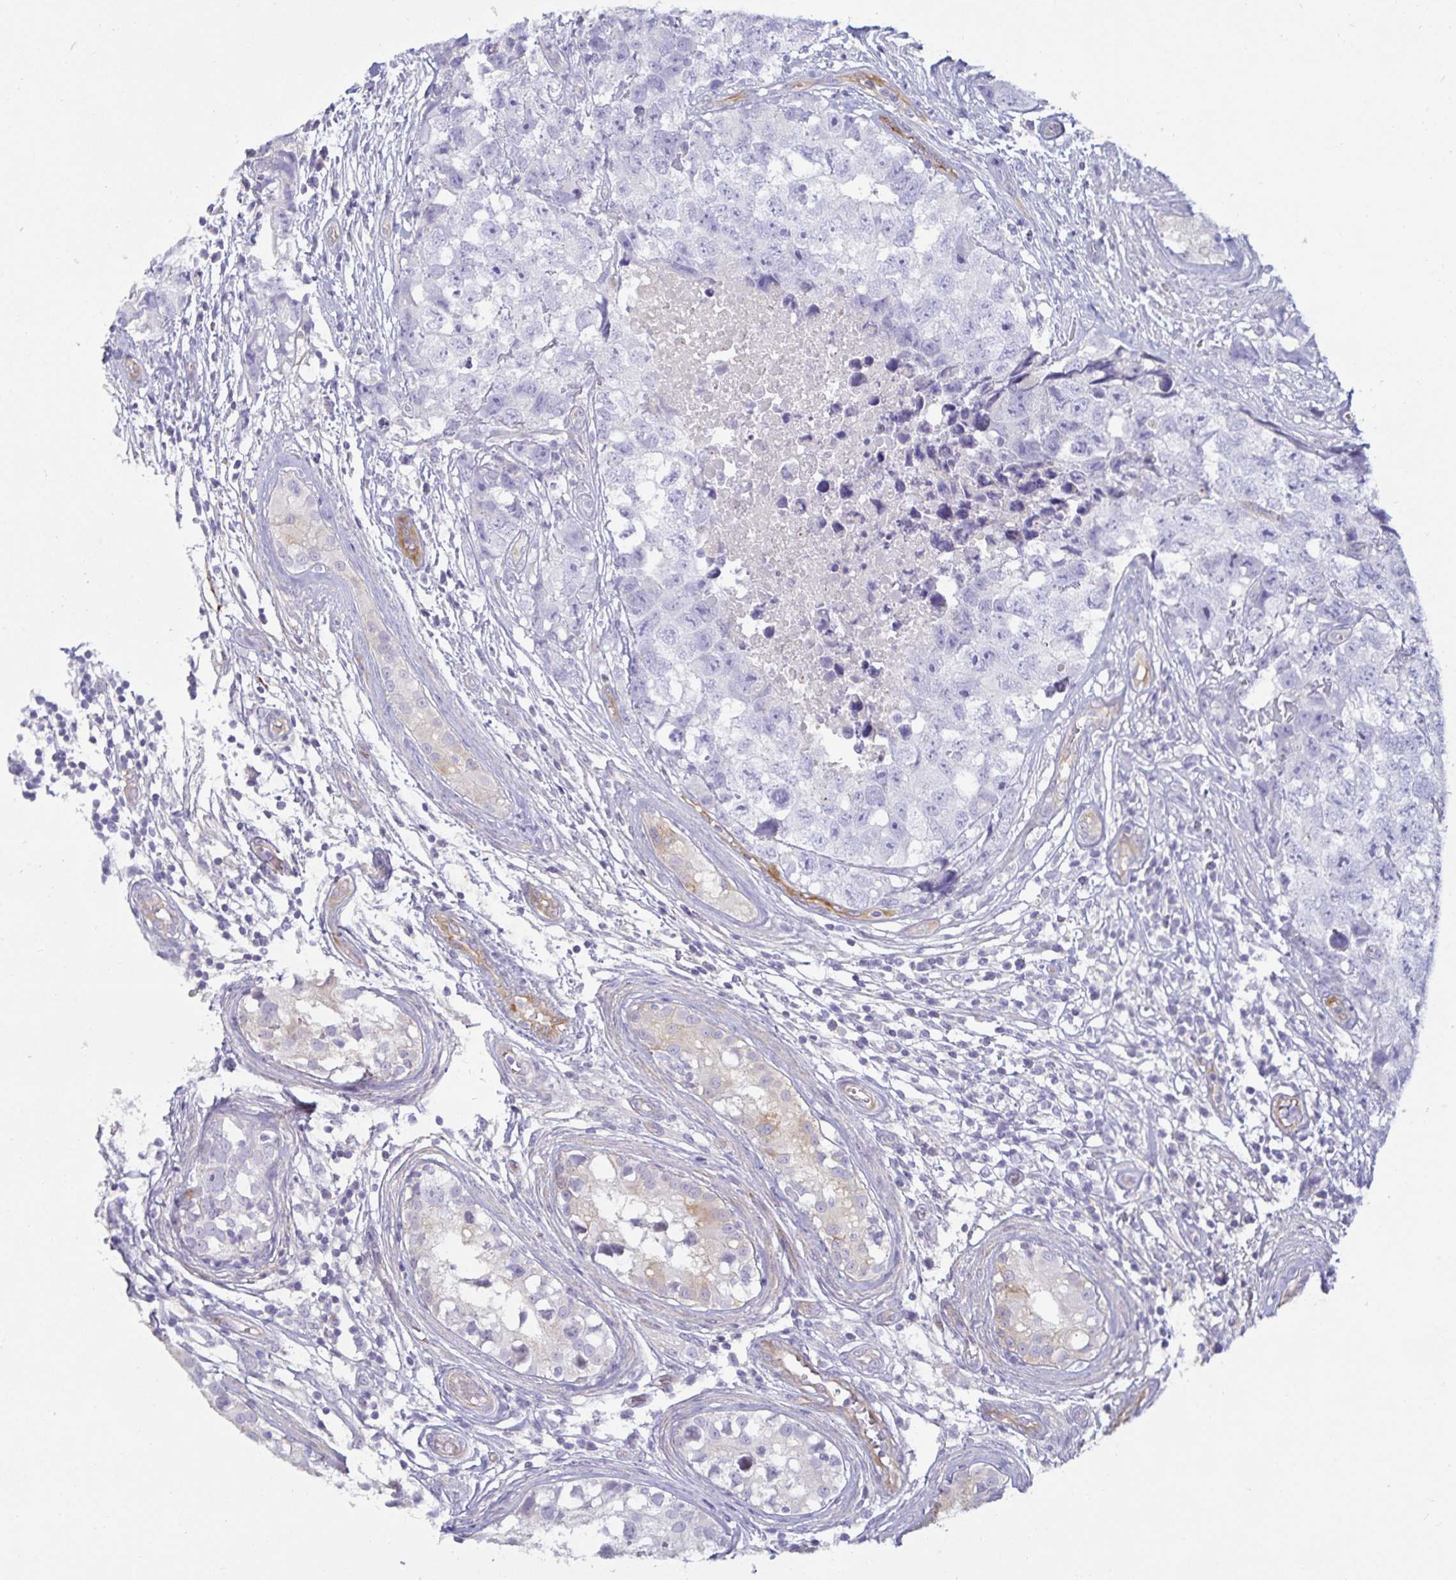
{"staining": {"intensity": "negative", "quantity": "none", "location": "none"}, "tissue": "testis cancer", "cell_type": "Tumor cells", "image_type": "cancer", "snomed": [{"axis": "morphology", "description": "Carcinoma, Embryonal, NOS"}, {"axis": "topography", "description": "Testis"}], "caption": "Testis cancer stained for a protein using IHC demonstrates no expression tumor cells.", "gene": "SPAG4", "patient": {"sex": "male", "age": 22}}